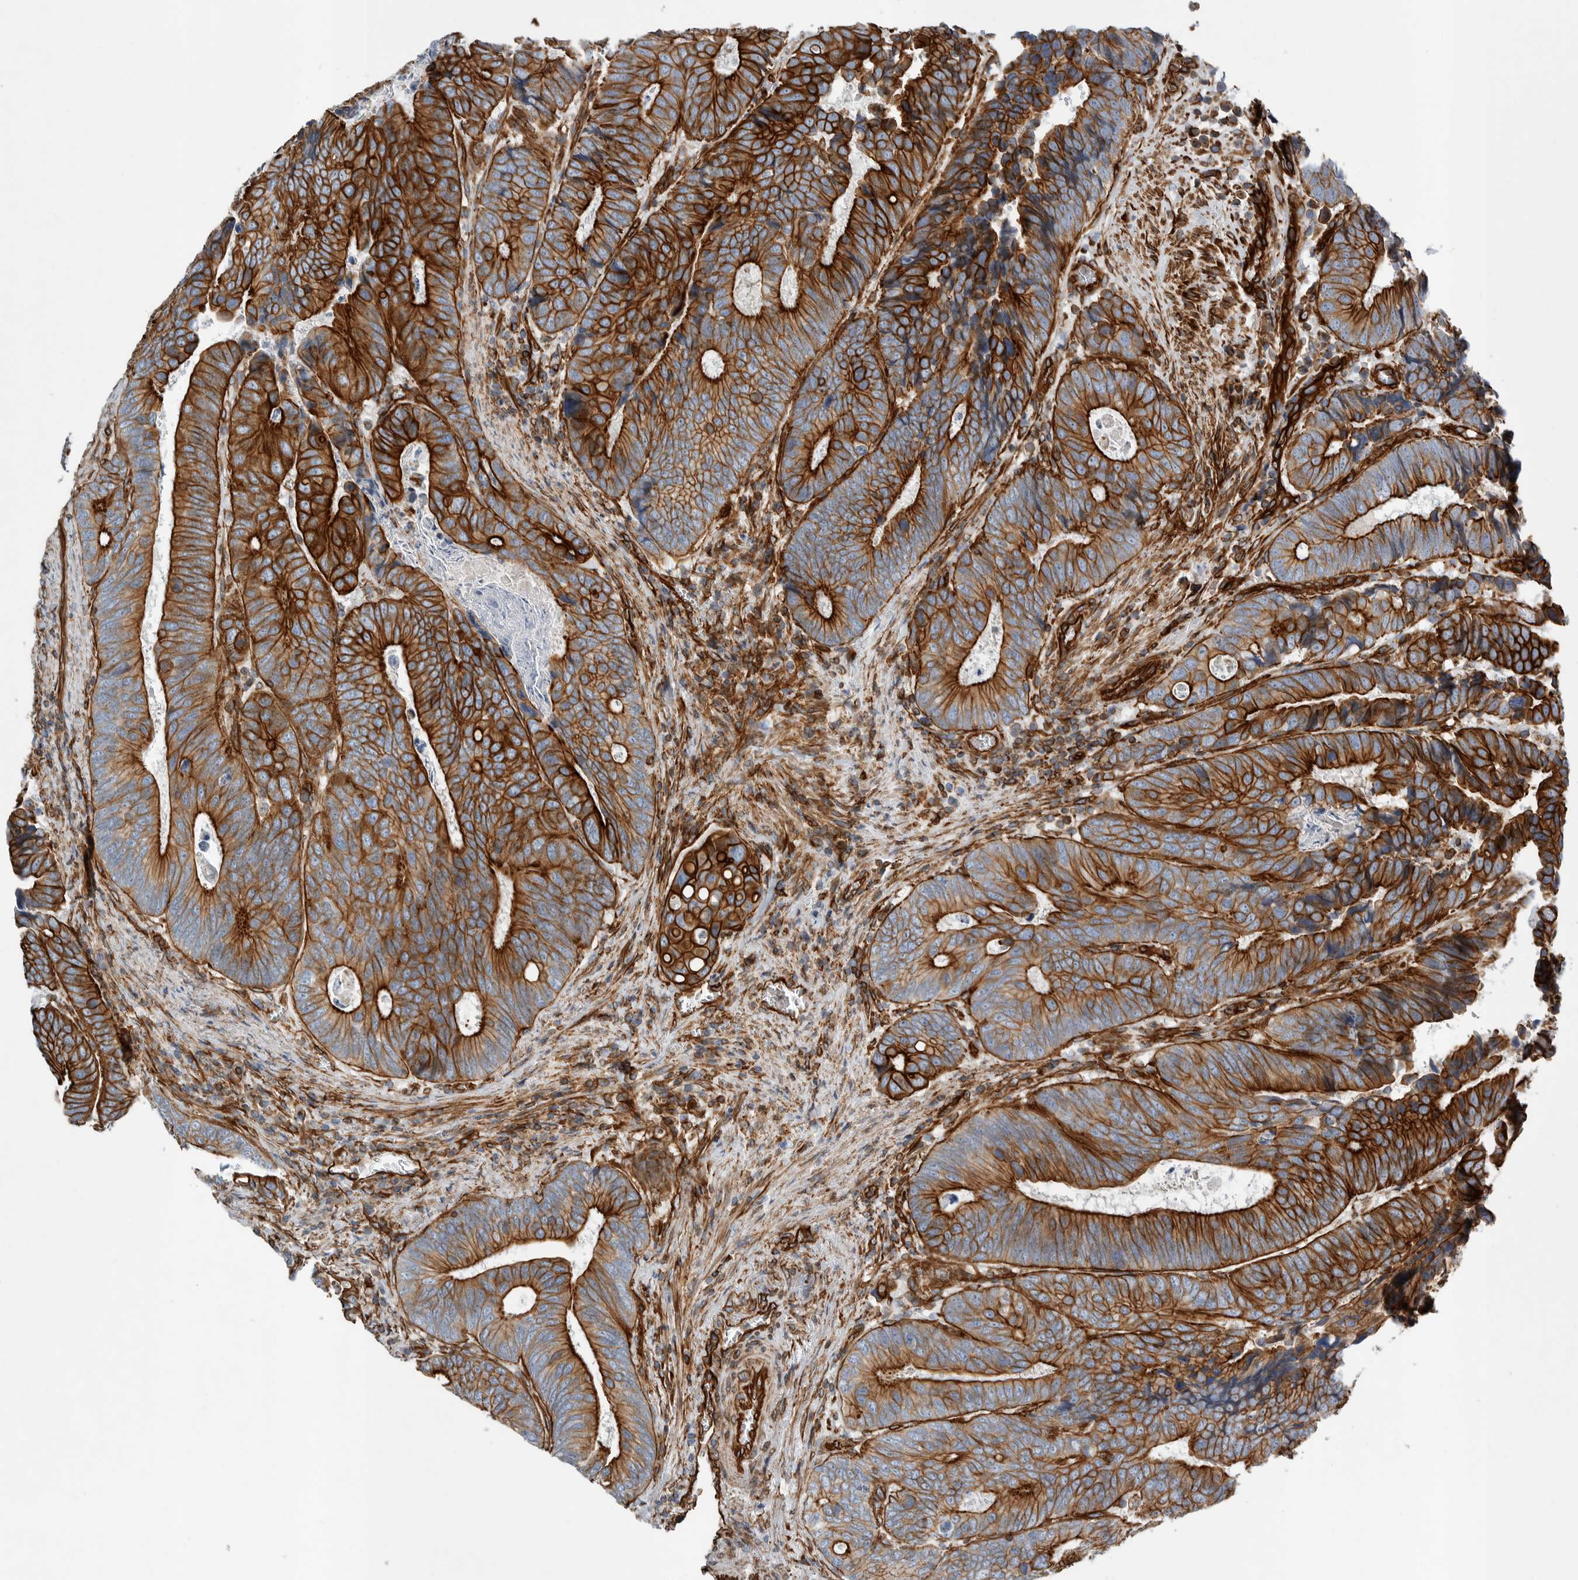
{"staining": {"intensity": "strong", "quantity": ">75%", "location": "cytoplasmic/membranous"}, "tissue": "colorectal cancer", "cell_type": "Tumor cells", "image_type": "cancer", "snomed": [{"axis": "morphology", "description": "Inflammation, NOS"}, {"axis": "morphology", "description": "Adenocarcinoma, NOS"}, {"axis": "topography", "description": "Colon"}], "caption": "This is a micrograph of IHC staining of colorectal cancer, which shows strong positivity in the cytoplasmic/membranous of tumor cells.", "gene": "PLEC", "patient": {"sex": "male", "age": 72}}